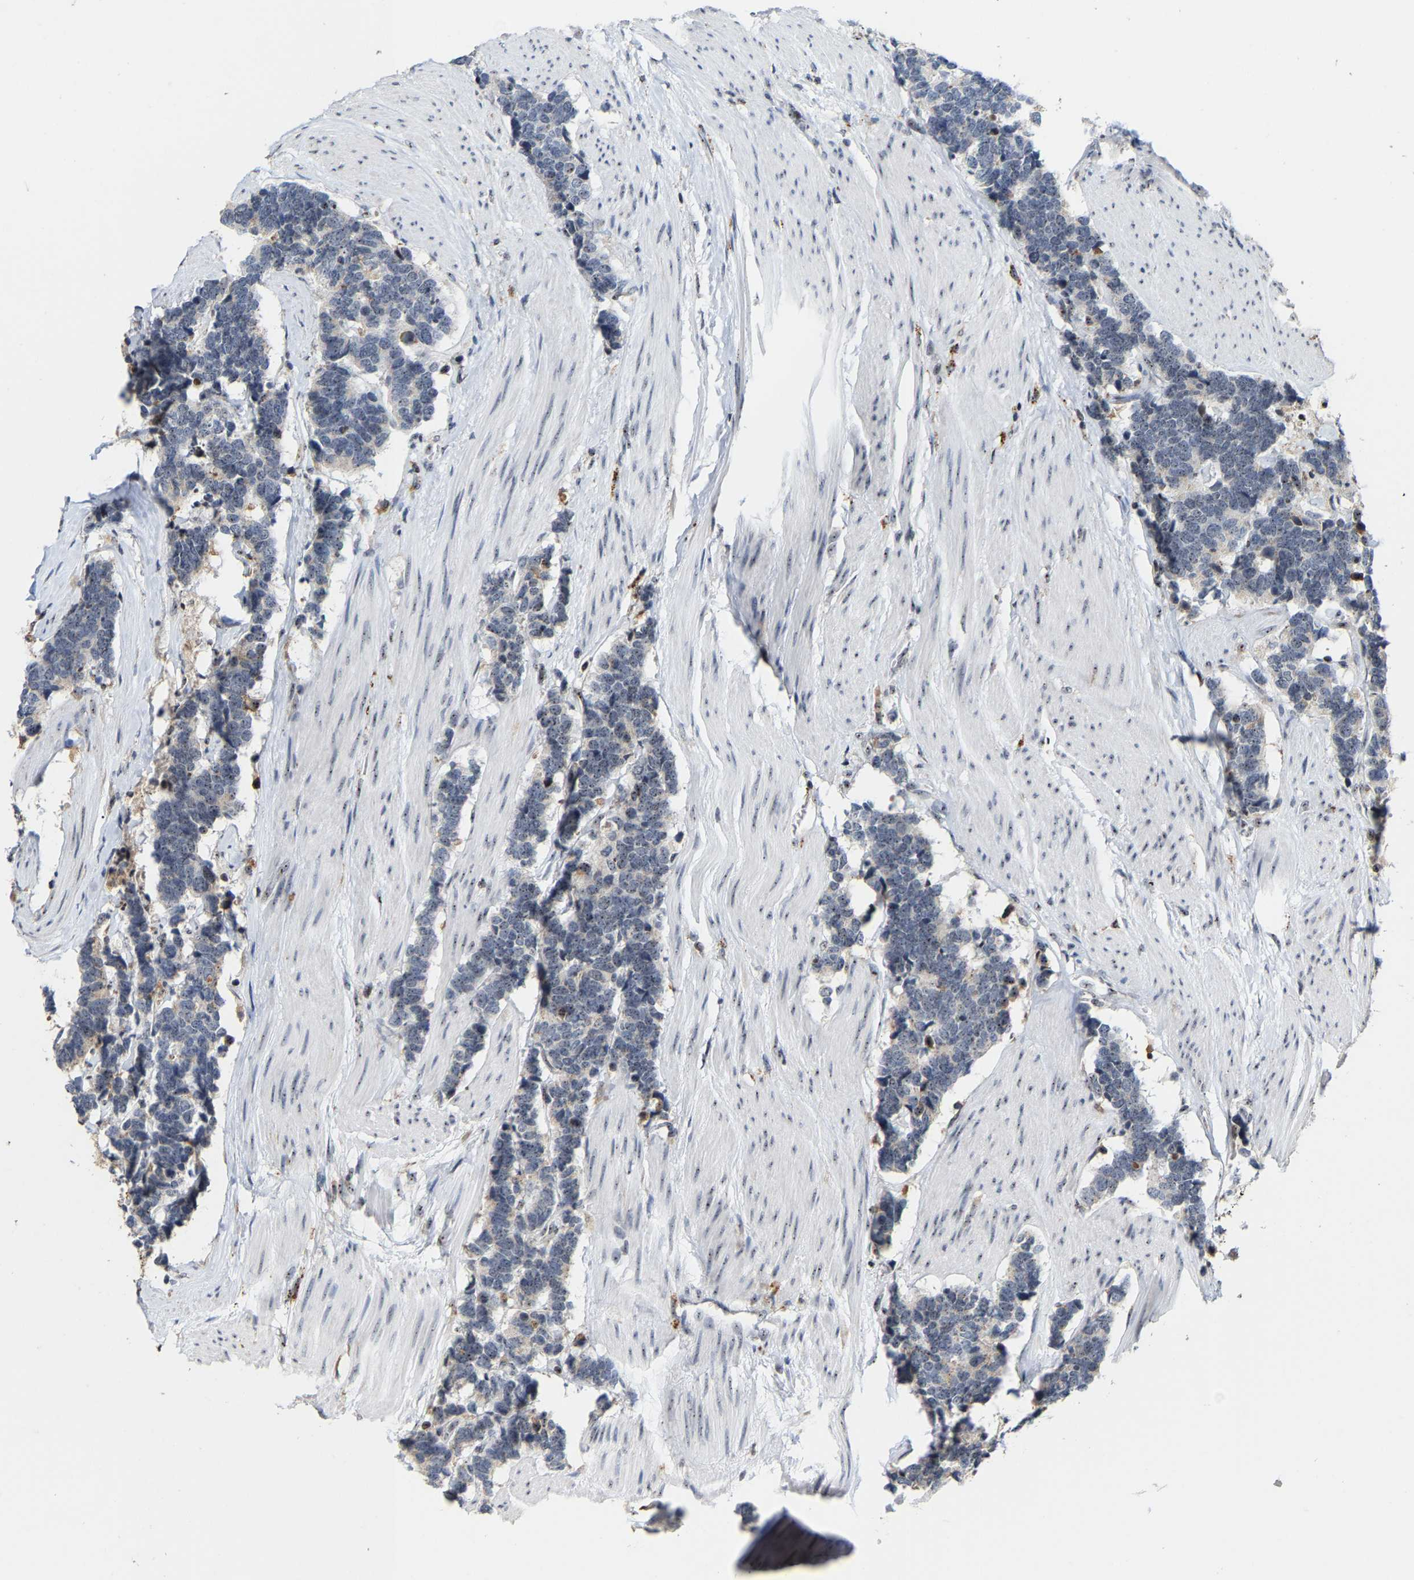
{"staining": {"intensity": "weak", "quantity": "<25%", "location": "nuclear"}, "tissue": "carcinoid", "cell_type": "Tumor cells", "image_type": "cancer", "snomed": [{"axis": "morphology", "description": "Carcinoma, NOS"}, {"axis": "morphology", "description": "Carcinoid, malignant, NOS"}, {"axis": "topography", "description": "Urinary bladder"}], "caption": "An image of carcinoid stained for a protein shows no brown staining in tumor cells.", "gene": "NOP58", "patient": {"sex": "male", "age": 57}}